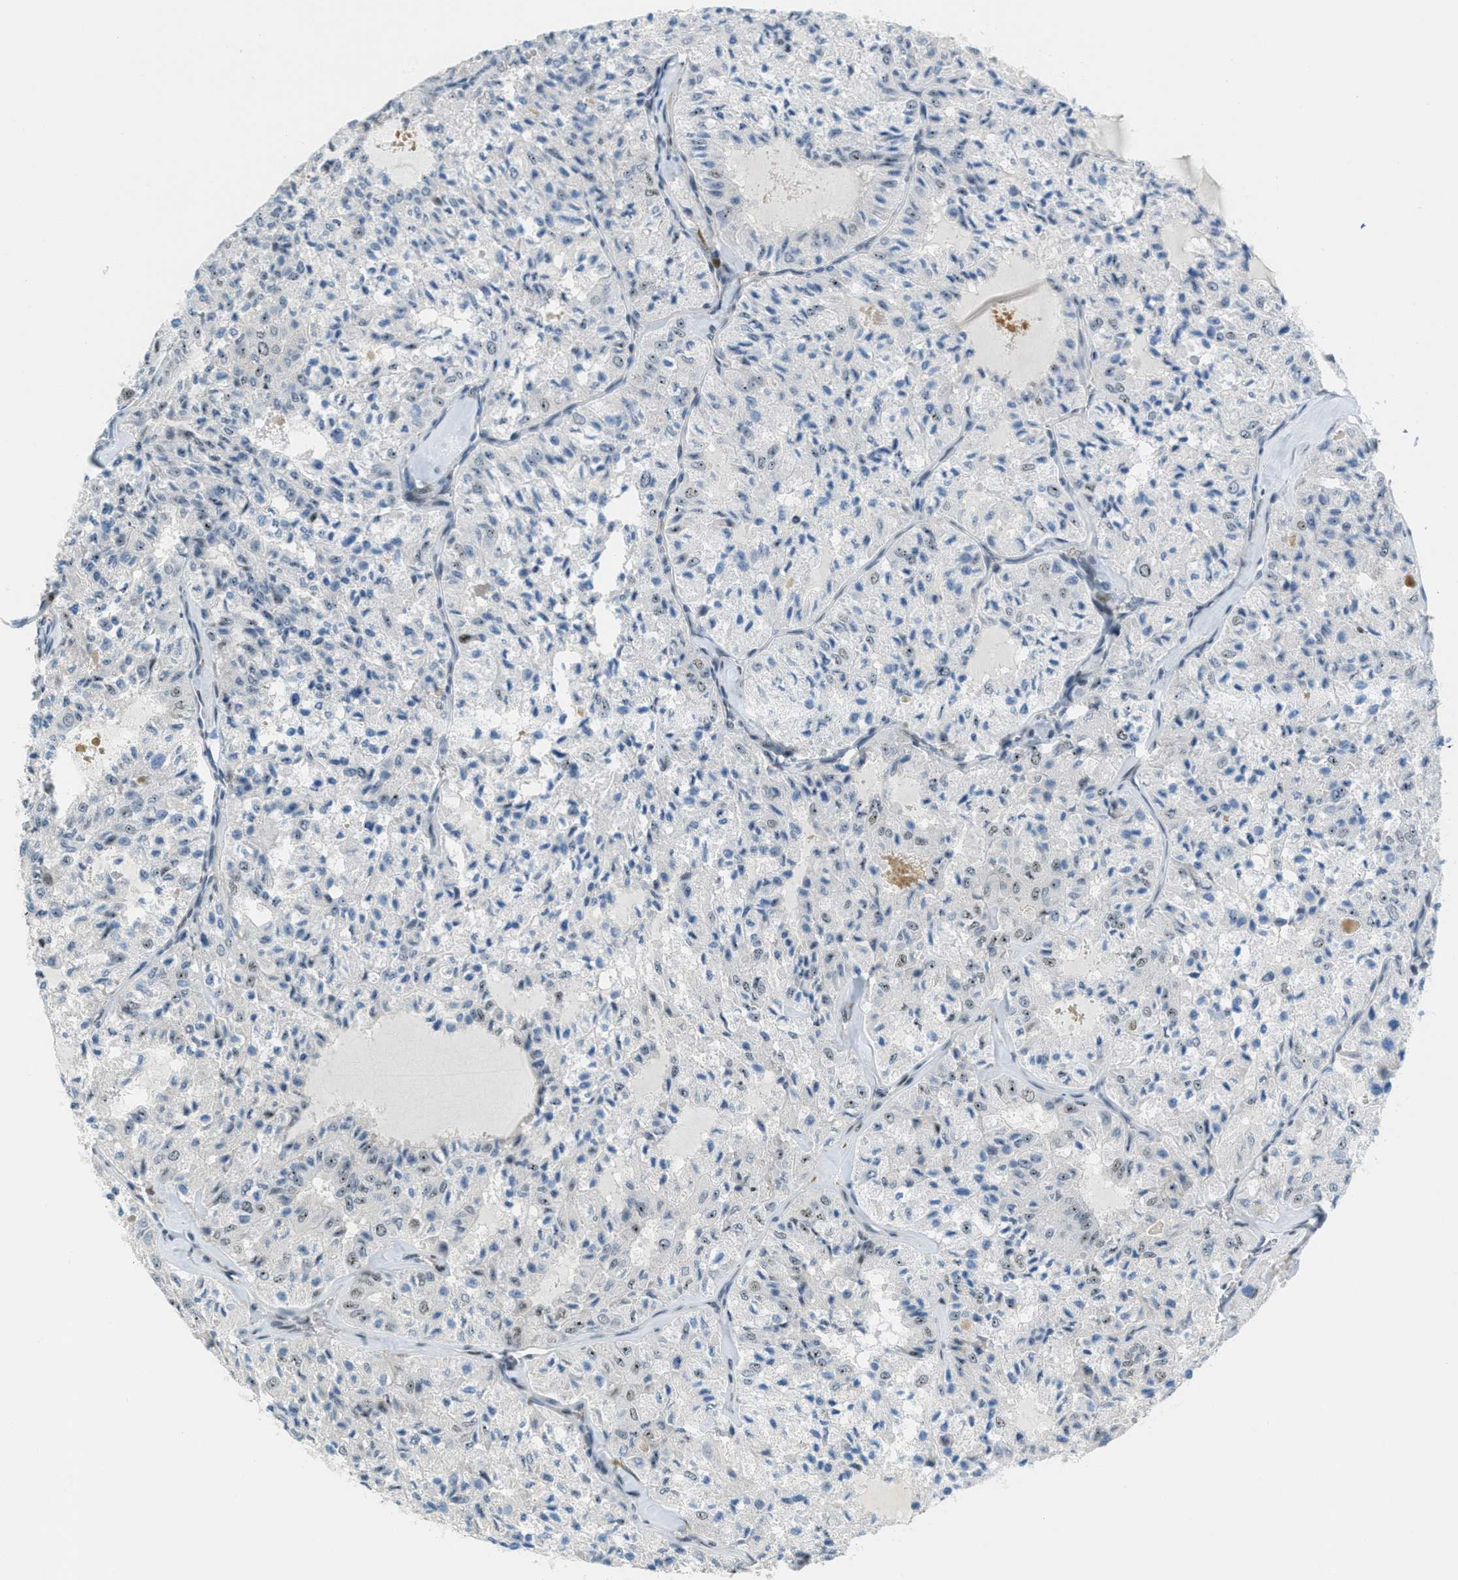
{"staining": {"intensity": "weak", "quantity": "<25%", "location": "nuclear"}, "tissue": "thyroid cancer", "cell_type": "Tumor cells", "image_type": "cancer", "snomed": [{"axis": "morphology", "description": "Follicular adenoma carcinoma, NOS"}, {"axis": "topography", "description": "Thyroid gland"}], "caption": "An immunohistochemistry (IHC) photomicrograph of thyroid cancer is shown. There is no staining in tumor cells of thyroid cancer.", "gene": "ZDHHC23", "patient": {"sex": "male", "age": 75}}